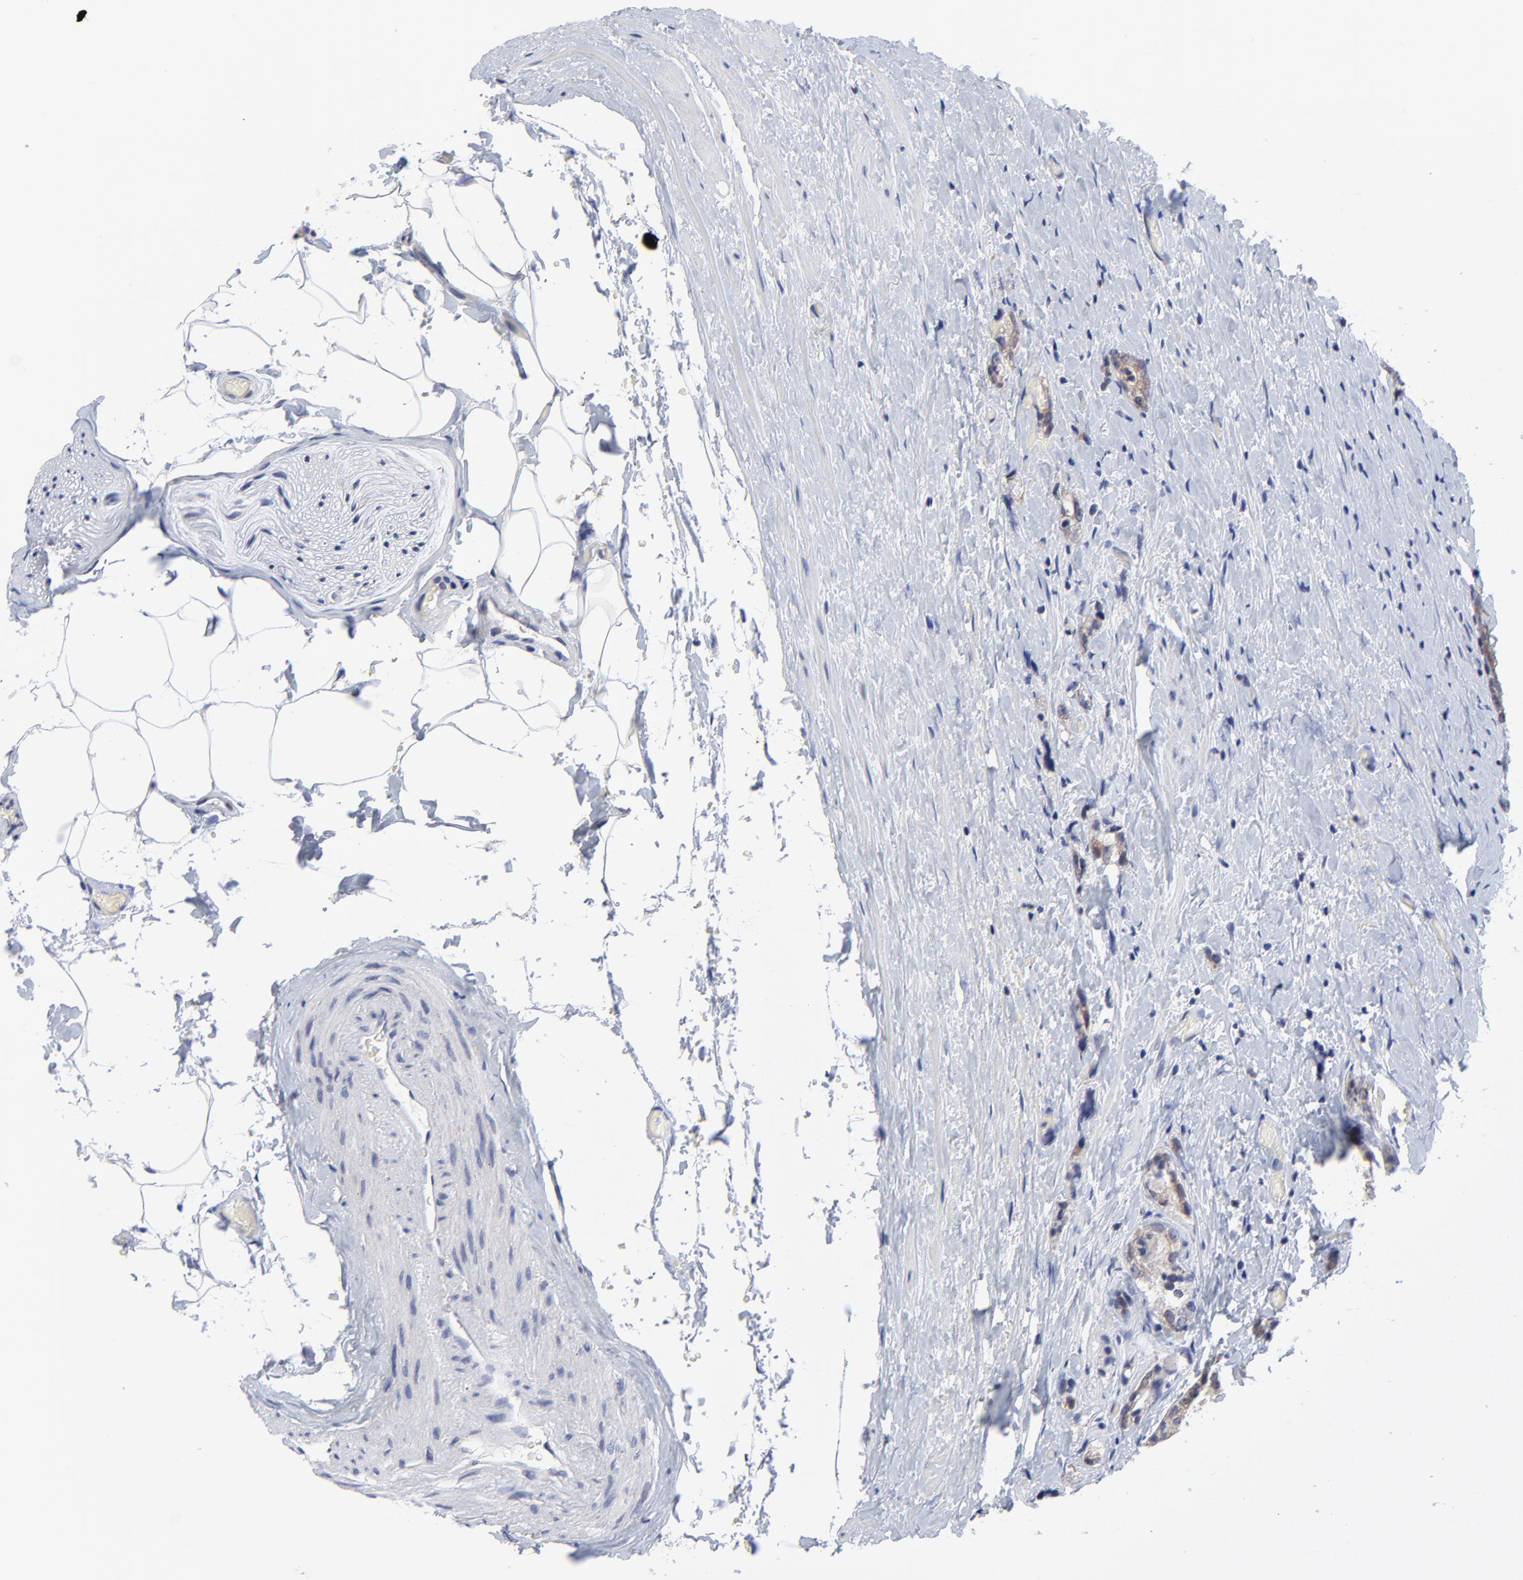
{"staining": {"intensity": "weak", "quantity": ">75%", "location": "cytoplasmic/membranous"}, "tissue": "prostate cancer", "cell_type": "Tumor cells", "image_type": "cancer", "snomed": [{"axis": "morphology", "description": "Adenocarcinoma, Medium grade"}, {"axis": "topography", "description": "Prostate"}], "caption": "Protein staining by immunohistochemistry shows weak cytoplasmic/membranous positivity in about >75% of tumor cells in prostate medium-grade adenocarcinoma. Using DAB (3,3'-diaminobenzidine) (brown) and hematoxylin (blue) stains, captured at high magnification using brightfield microscopy.", "gene": "FBXO8", "patient": {"sex": "male", "age": 59}}